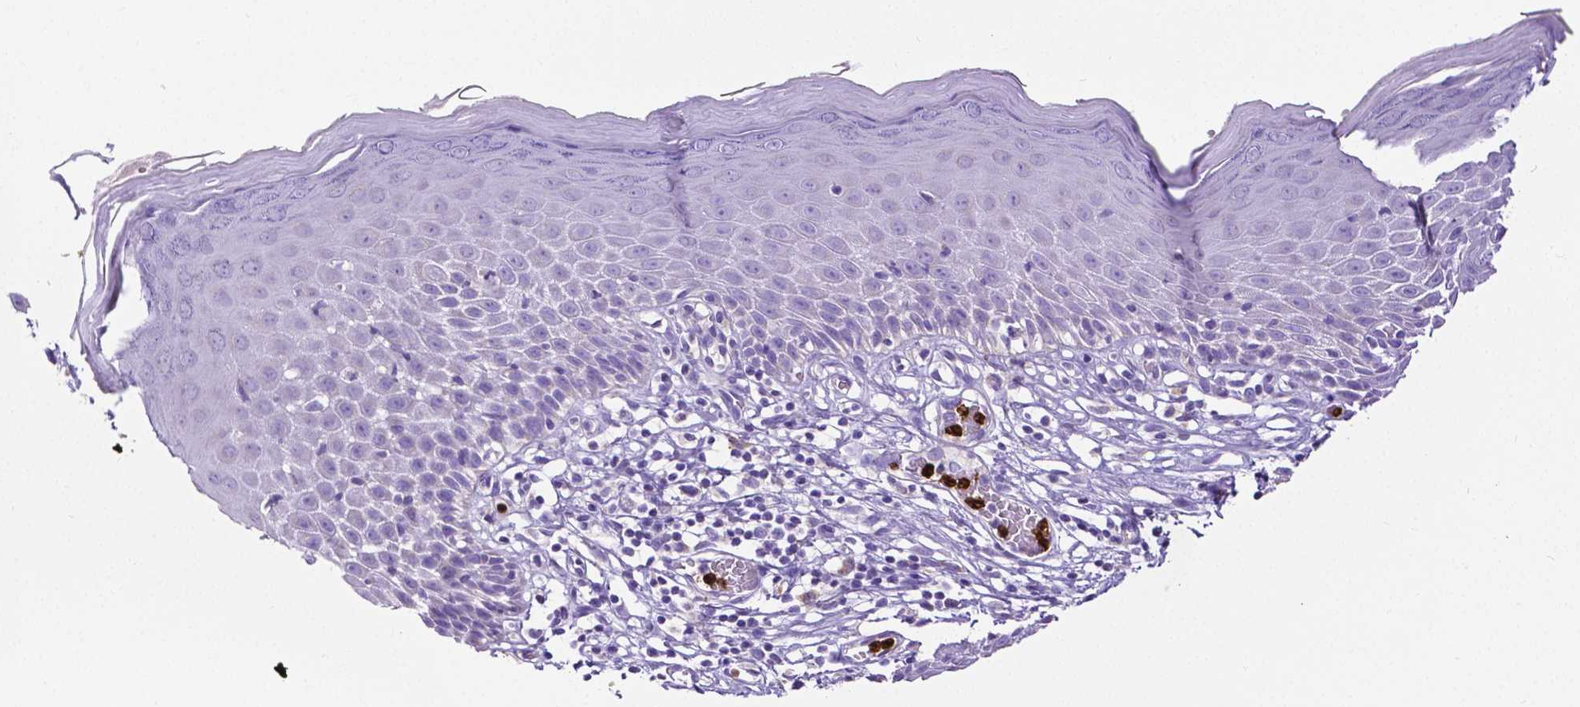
{"staining": {"intensity": "negative", "quantity": "none", "location": "none"}, "tissue": "skin", "cell_type": "Epidermal cells", "image_type": "normal", "snomed": [{"axis": "morphology", "description": "Normal tissue, NOS"}, {"axis": "topography", "description": "Vulva"}], "caption": "Immunohistochemical staining of benign human skin shows no significant staining in epidermal cells.", "gene": "MMP9", "patient": {"sex": "female", "age": 68}}